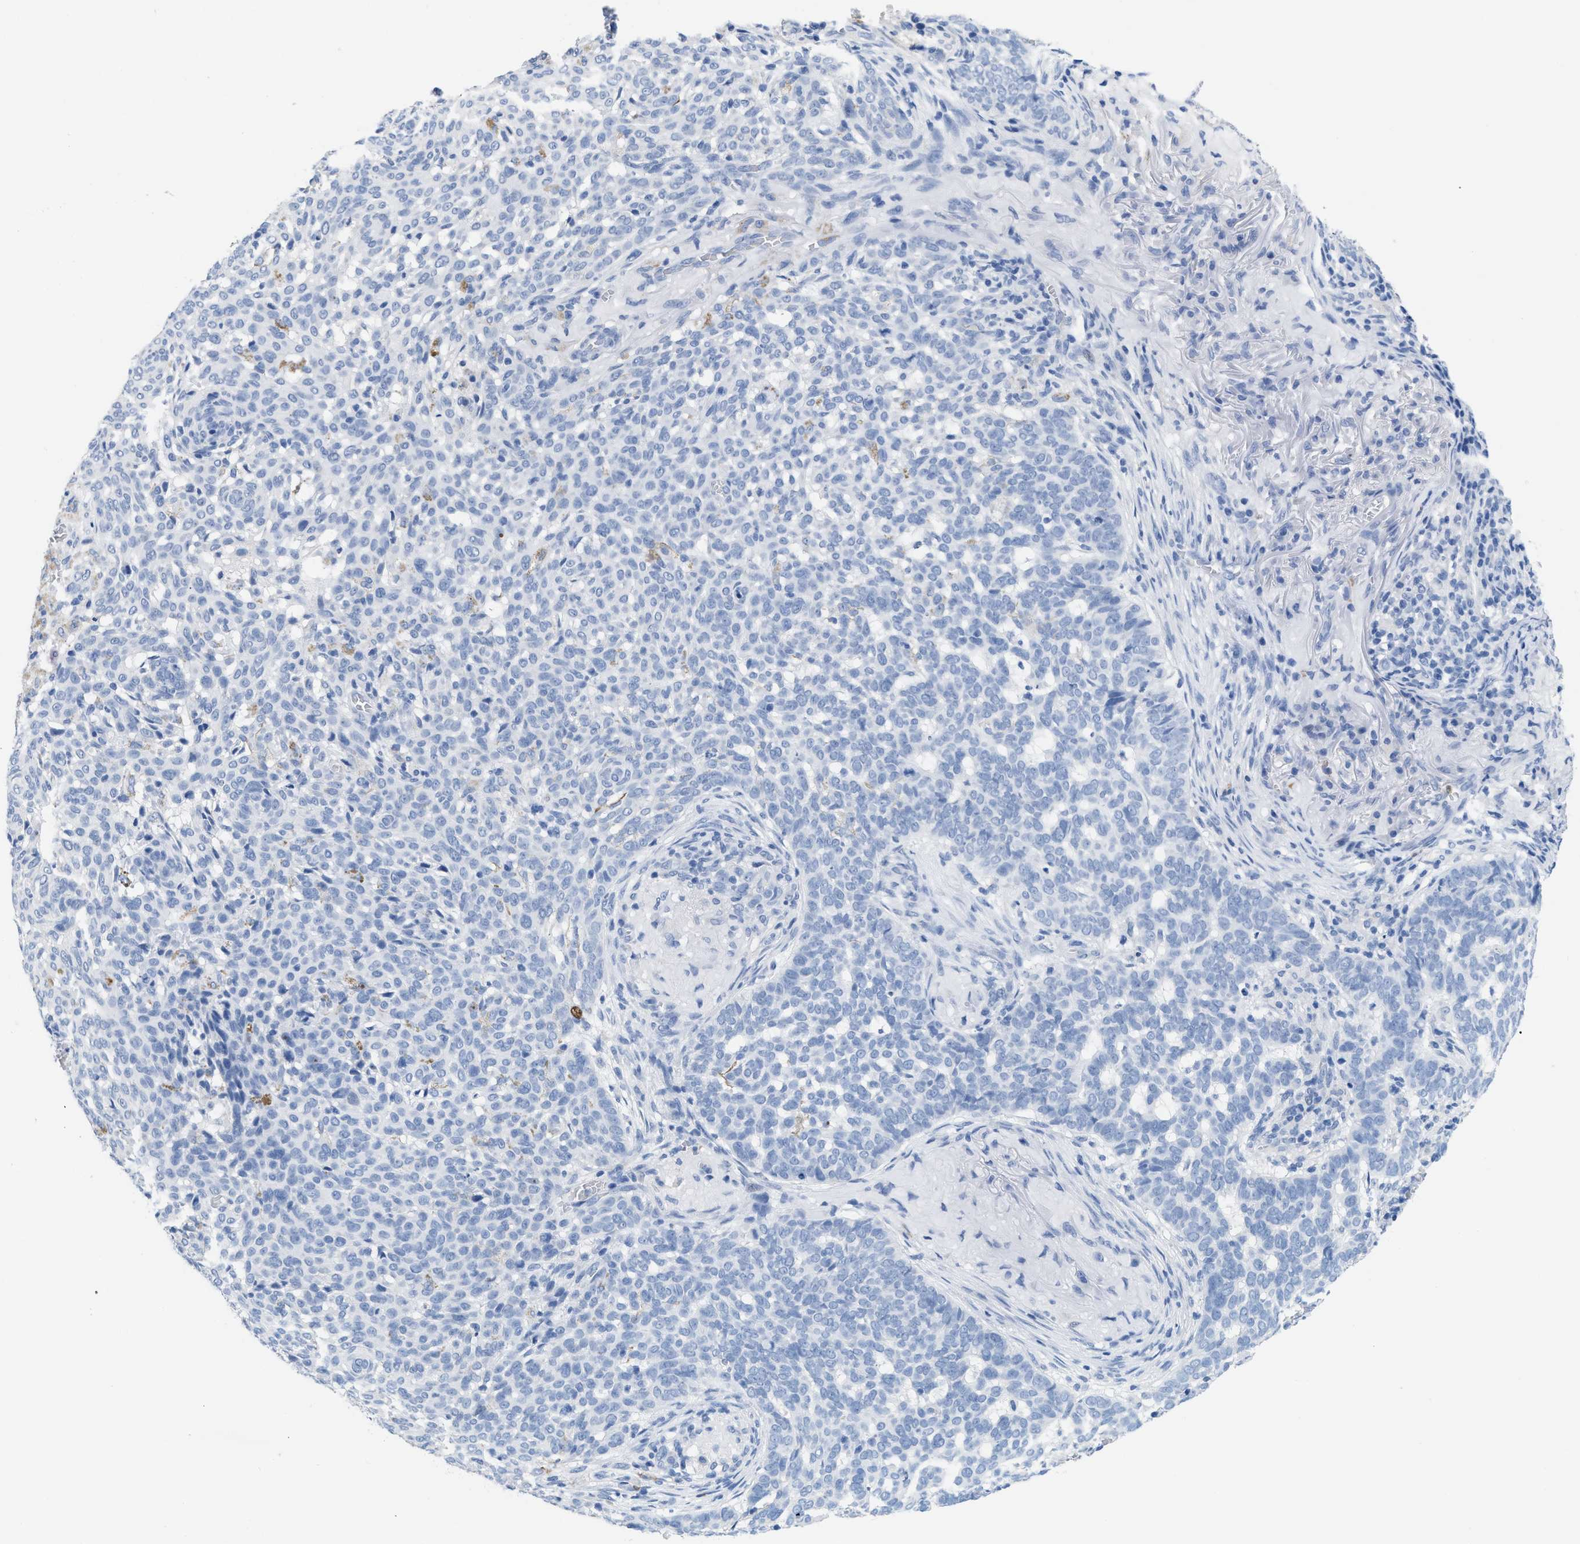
{"staining": {"intensity": "negative", "quantity": "none", "location": "none"}, "tissue": "skin cancer", "cell_type": "Tumor cells", "image_type": "cancer", "snomed": [{"axis": "morphology", "description": "Basal cell carcinoma"}, {"axis": "topography", "description": "Skin"}], "caption": "IHC histopathology image of skin cancer stained for a protein (brown), which displays no positivity in tumor cells.", "gene": "CR1", "patient": {"sex": "male", "age": 85}}